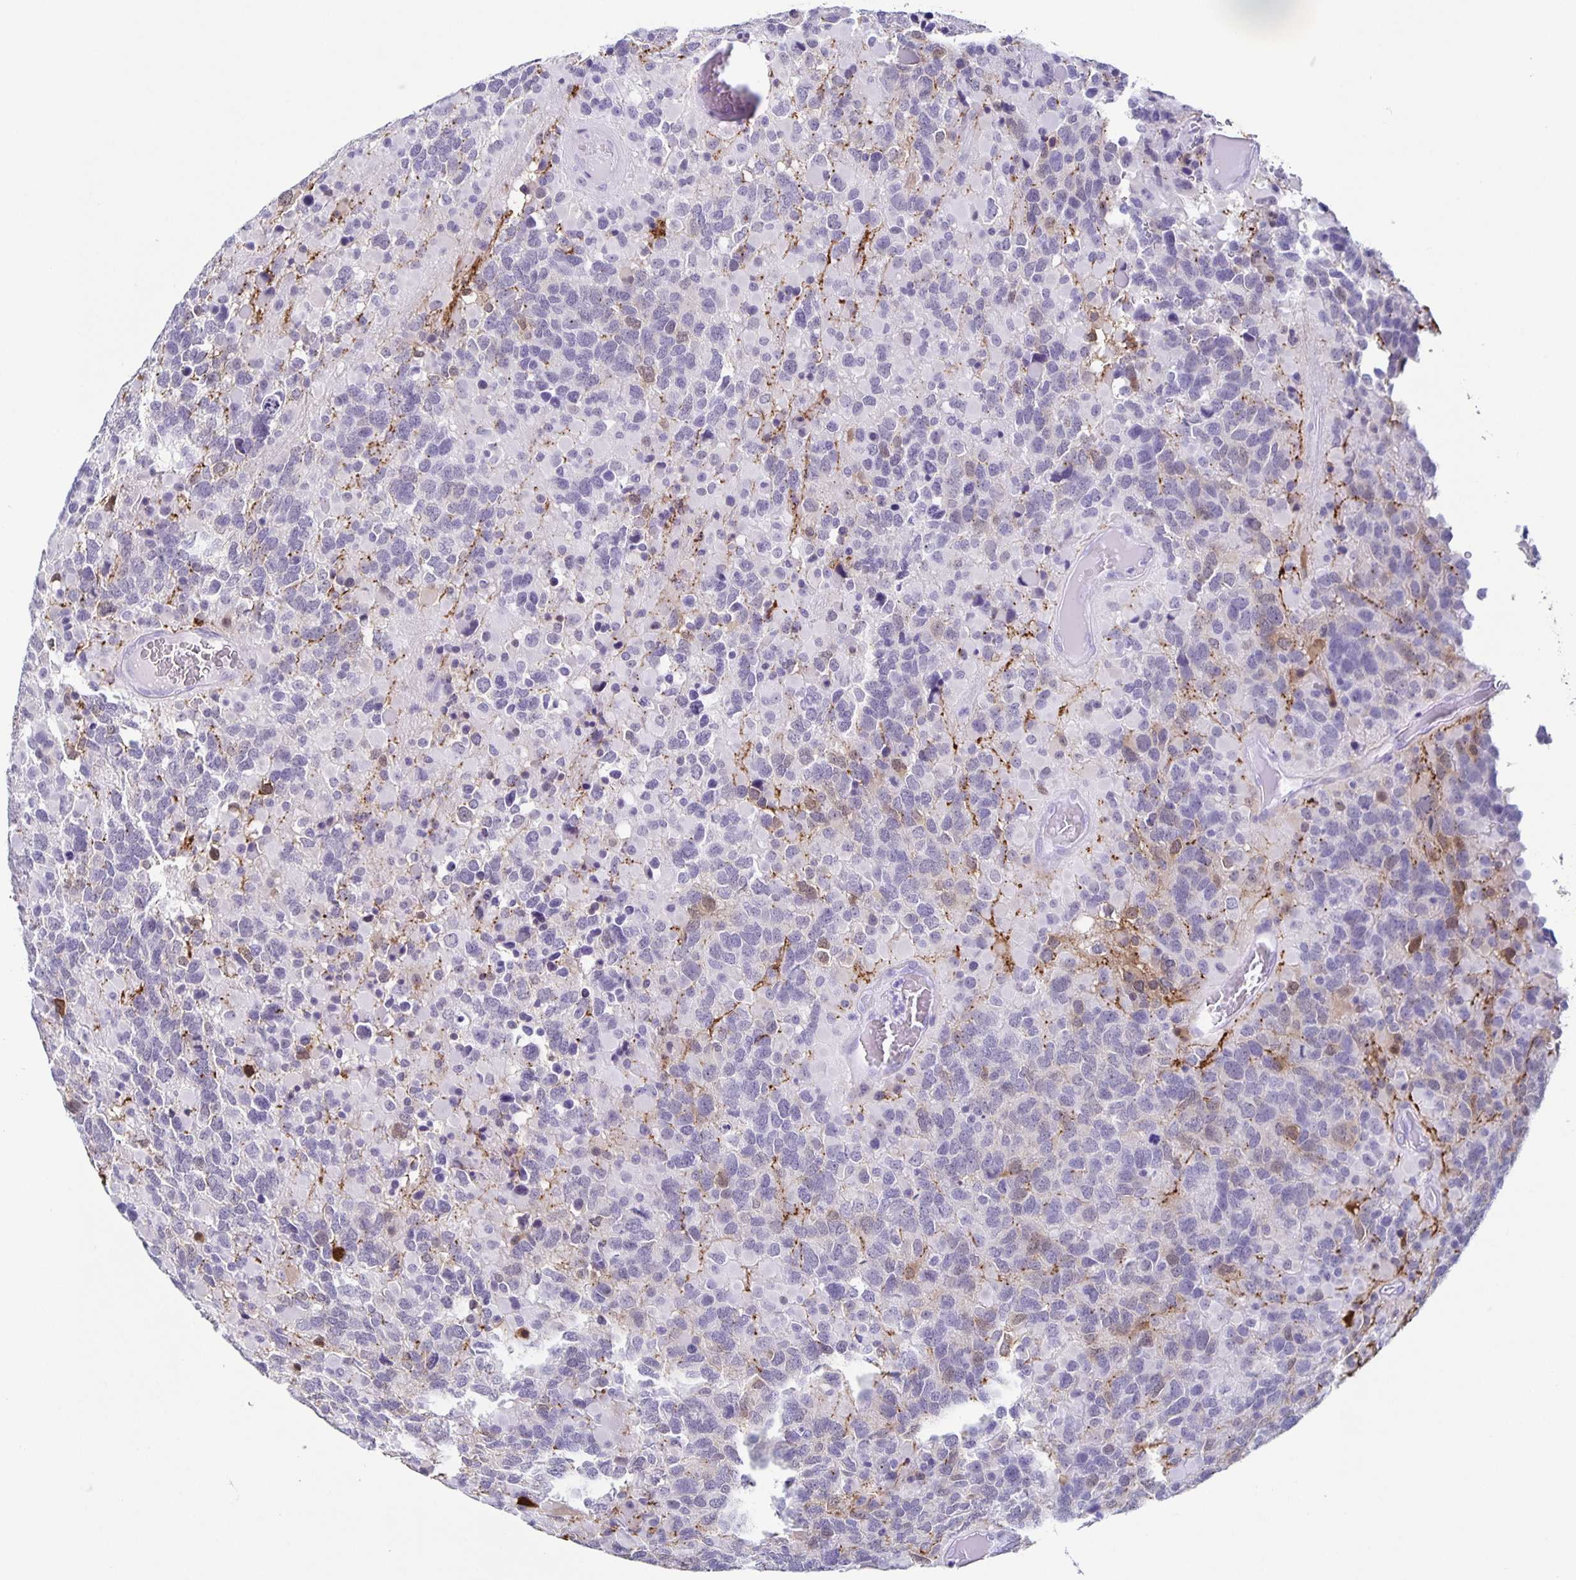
{"staining": {"intensity": "negative", "quantity": "none", "location": "none"}, "tissue": "glioma", "cell_type": "Tumor cells", "image_type": "cancer", "snomed": [{"axis": "morphology", "description": "Glioma, malignant, High grade"}, {"axis": "topography", "description": "Brain"}], "caption": "Glioma stained for a protein using immunohistochemistry reveals no positivity tumor cells.", "gene": "TPPP", "patient": {"sex": "female", "age": 40}}